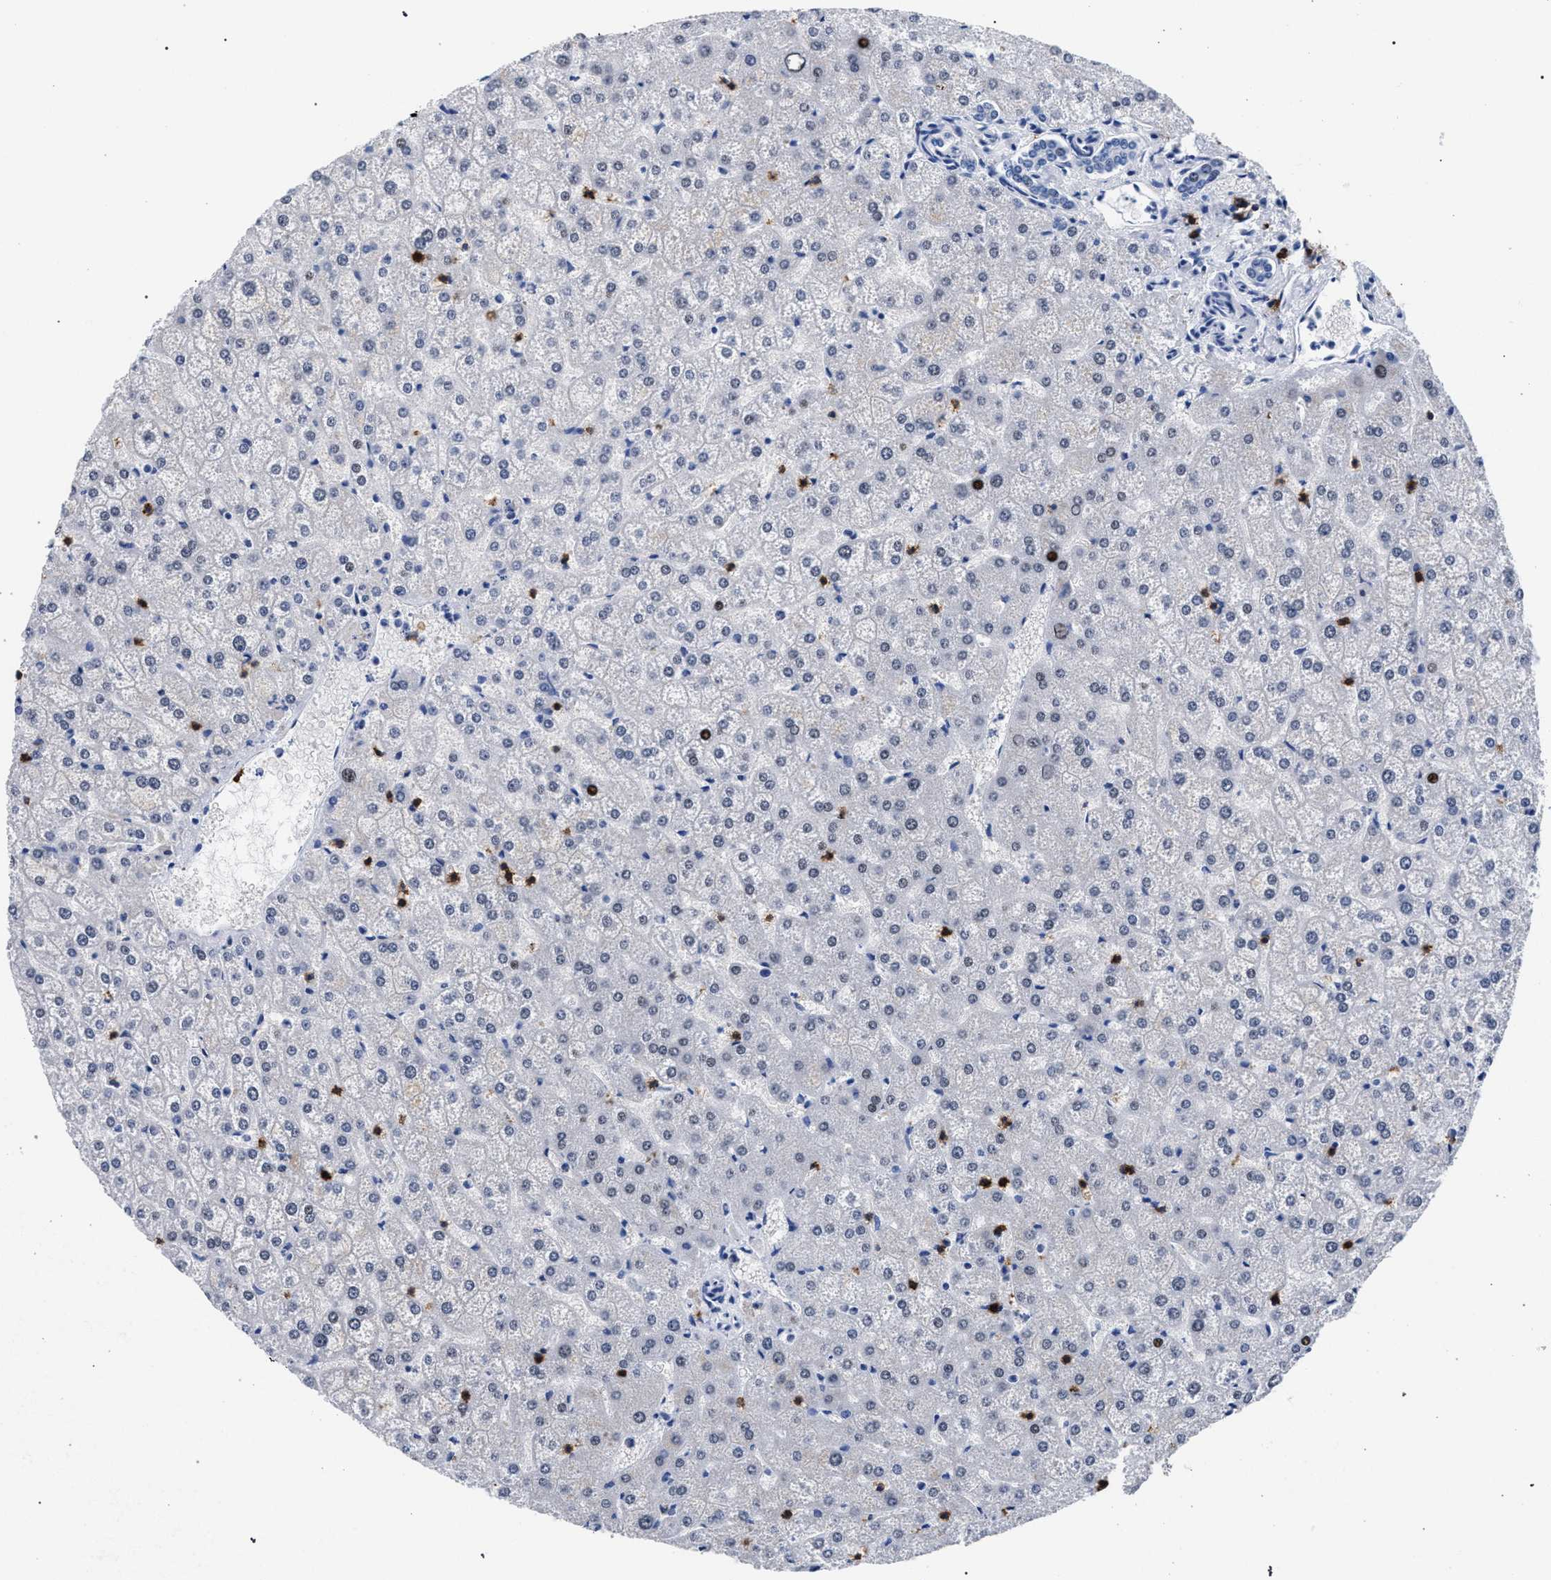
{"staining": {"intensity": "negative", "quantity": "none", "location": "none"}, "tissue": "liver", "cell_type": "Cholangiocytes", "image_type": "normal", "snomed": [{"axis": "morphology", "description": "Normal tissue, NOS"}, {"axis": "topography", "description": "Liver"}], "caption": "The micrograph shows no significant positivity in cholangiocytes of liver.", "gene": "KLRK1", "patient": {"sex": "female", "age": 32}}